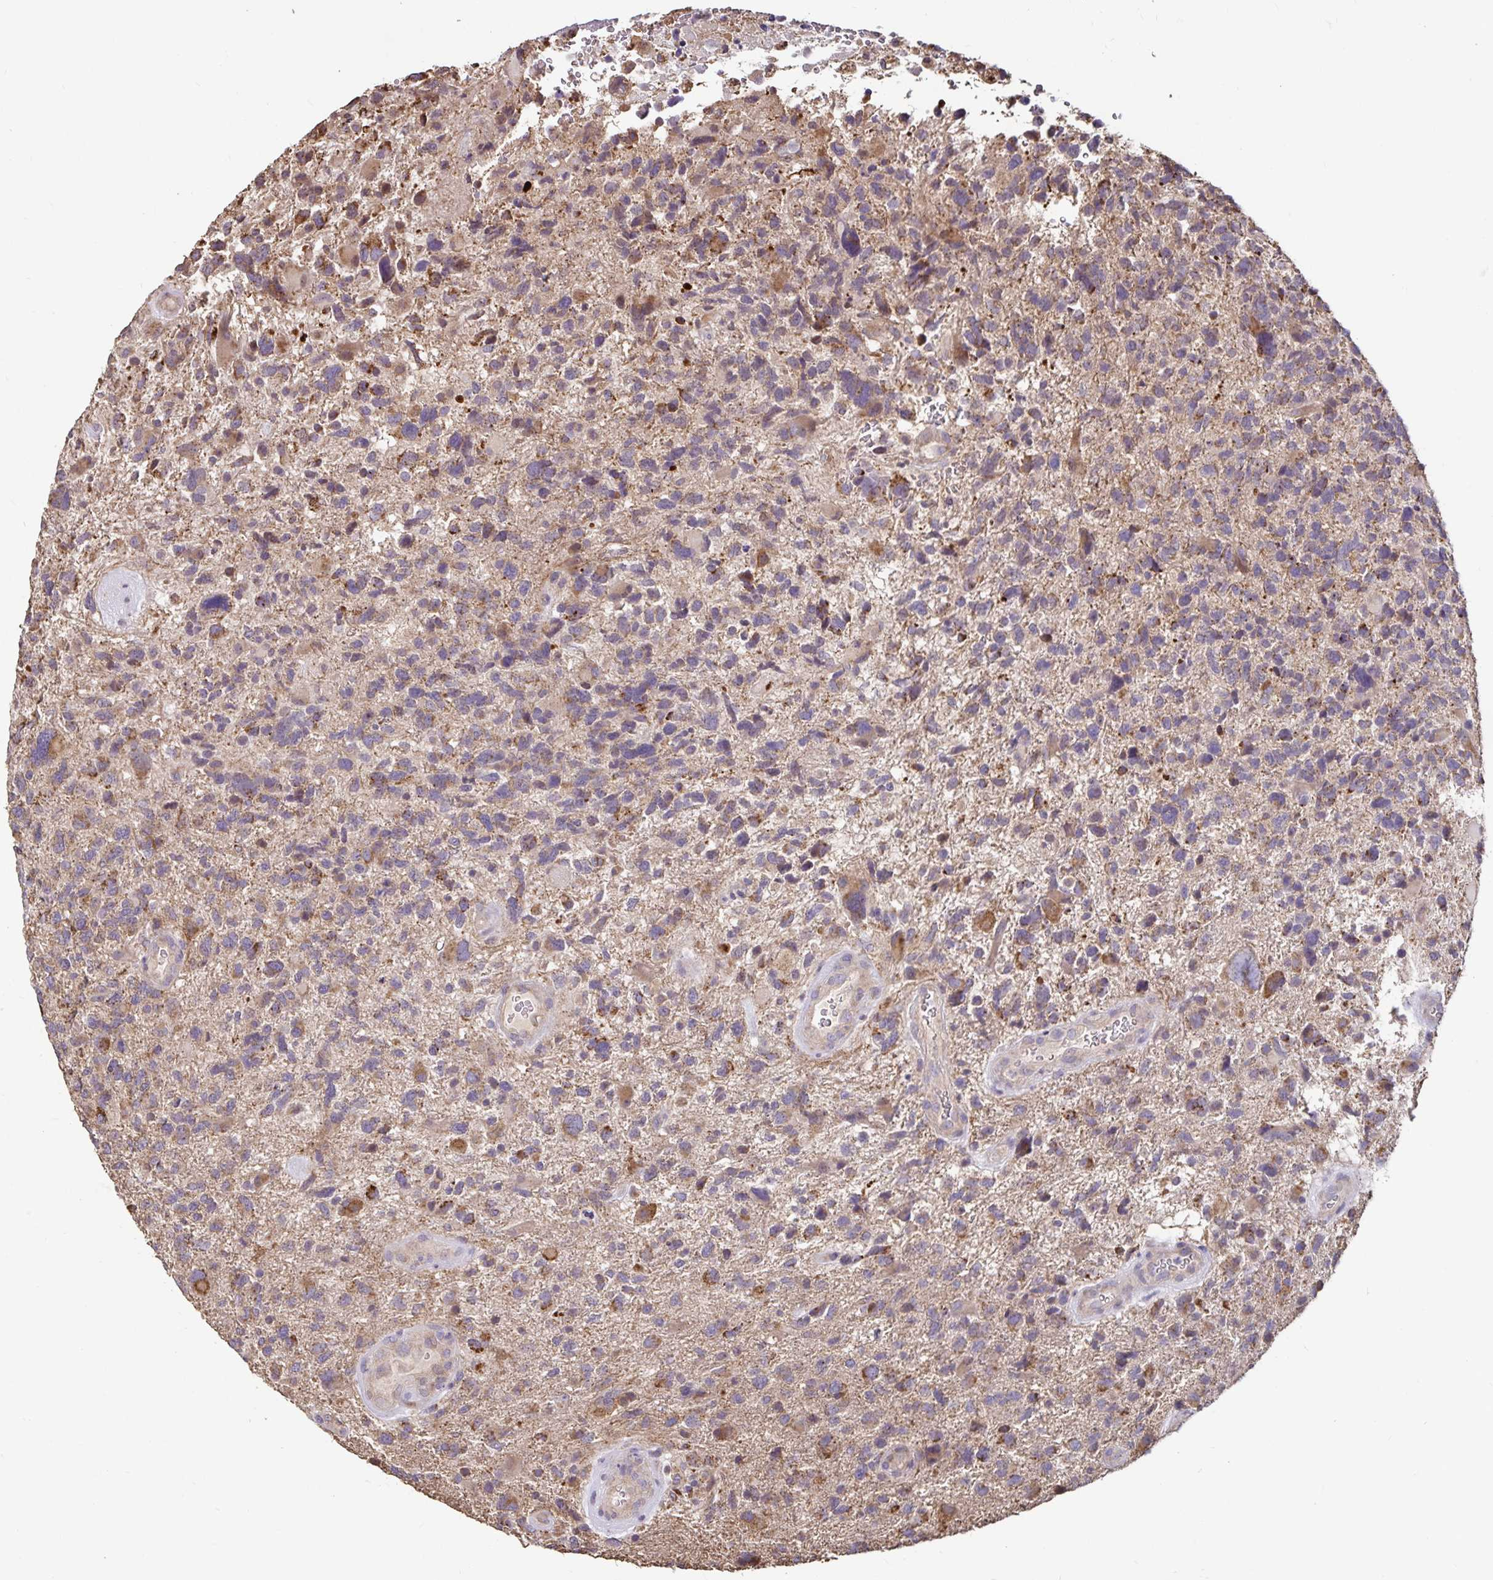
{"staining": {"intensity": "weak", "quantity": ">75%", "location": "cytoplasmic/membranous"}, "tissue": "glioma", "cell_type": "Tumor cells", "image_type": "cancer", "snomed": [{"axis": "morphology", "description": "Glioma, malignant, High grade"}, {"axis": "topography", "description": "Brain"}], "caption": "Immunohistochemistry (IHC) histopathology image of human glioma stained for a protein (brown), which reveals low levels of weak cytoplasmic/membranous positivity in about >75% of tumor cells.", "gene": "EMC10", "patient": {"sex": "female", "age": 71}}